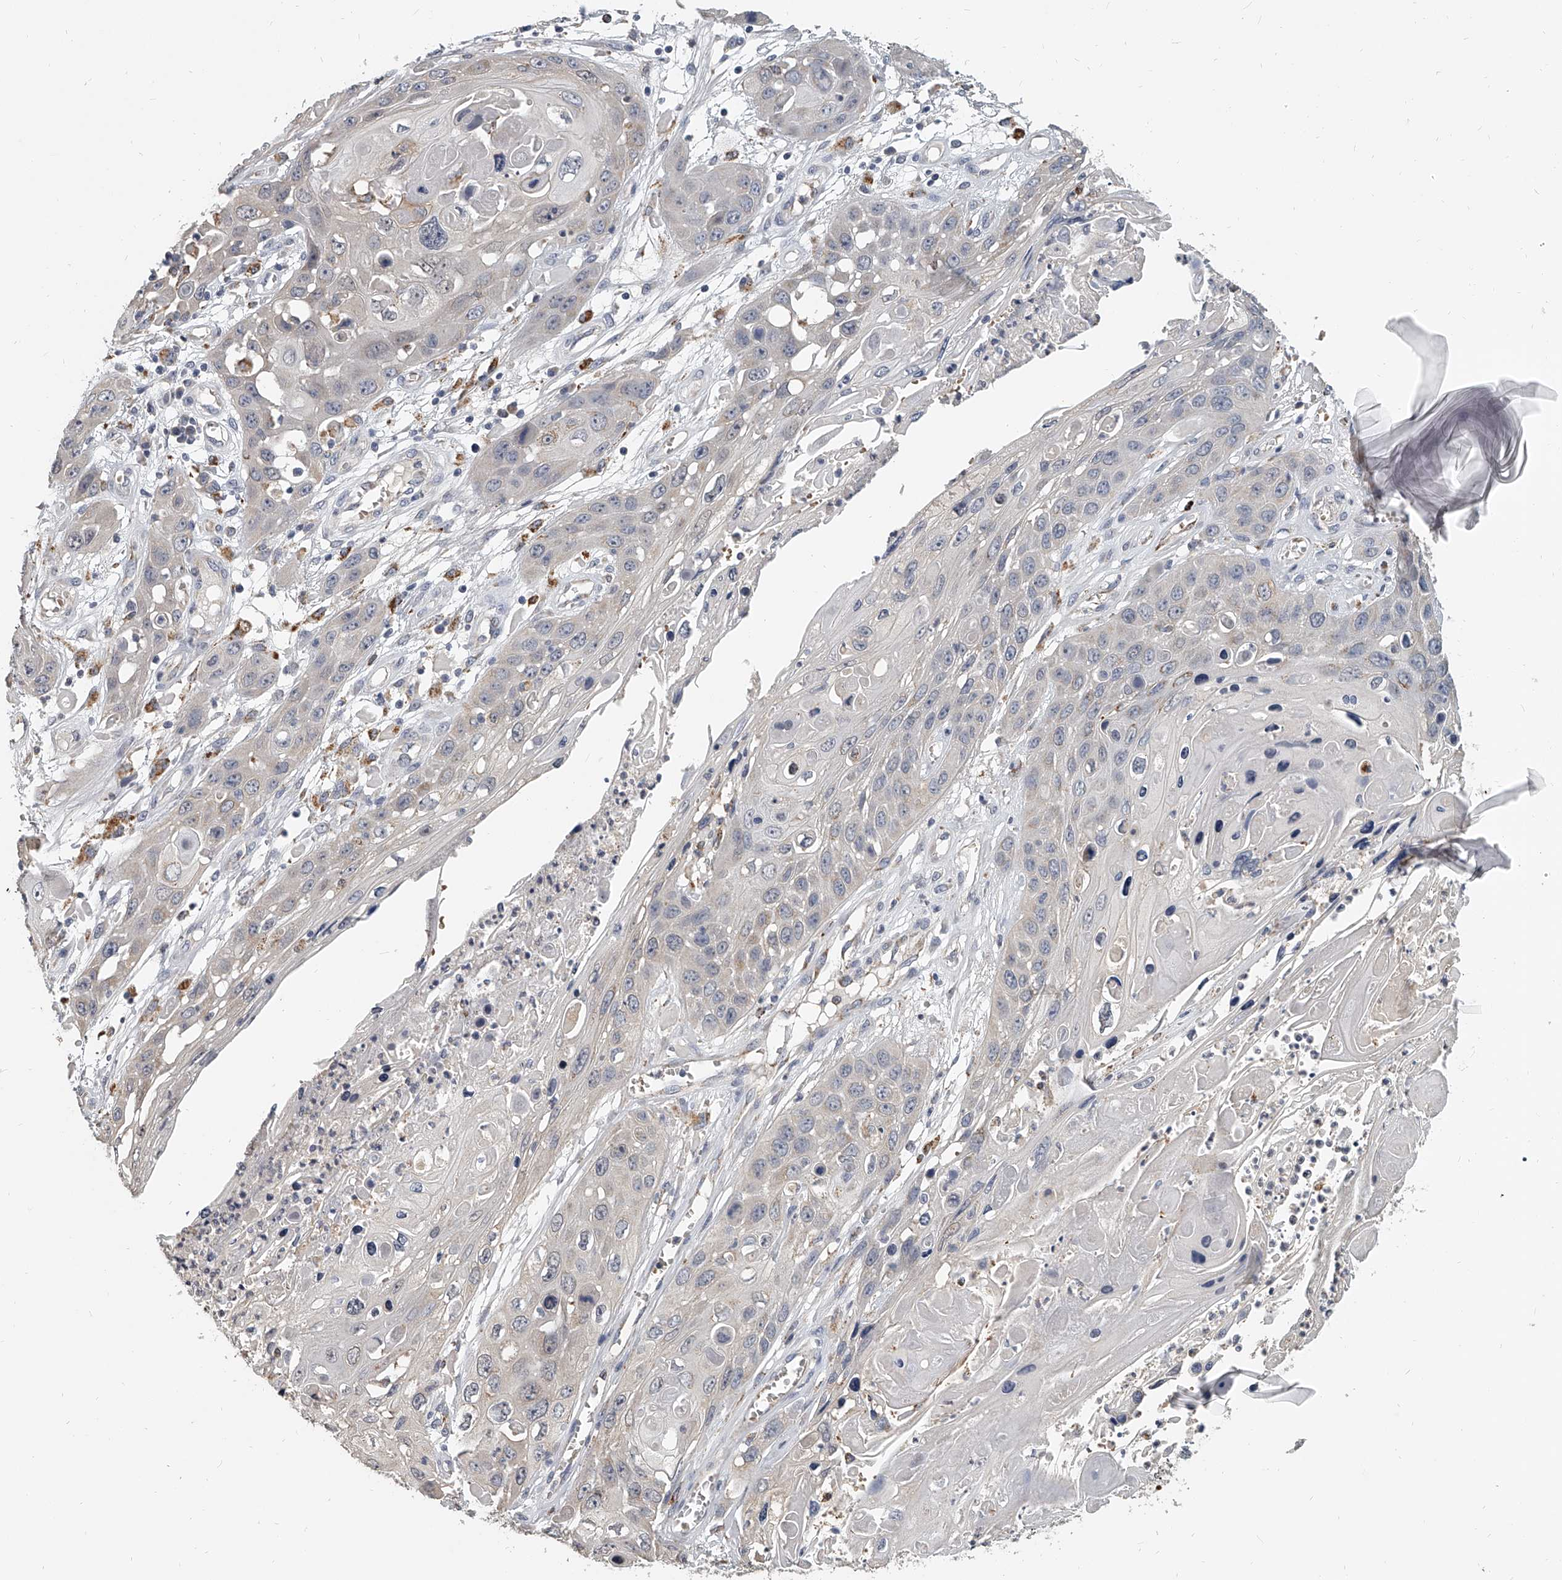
{"staining": {"intensity": "negative", "quantity": "none", "location": "none"}, "tissue": "skin cancer", "cell_type": "Tumor cells", "image_type": "cancer", "snomed": [{"axis": "morphology", "description": "Squamous cell carcinoma, NOS"}, {"axis": "topography", "description": "Skin"}], "caption": "Human skin squamous cell carcinoma stained for a protein using immunohistochemistry displays no staining in tumor cells.", "gene": "KLHL7", "patient": {"sex": "male", "age": 55}}